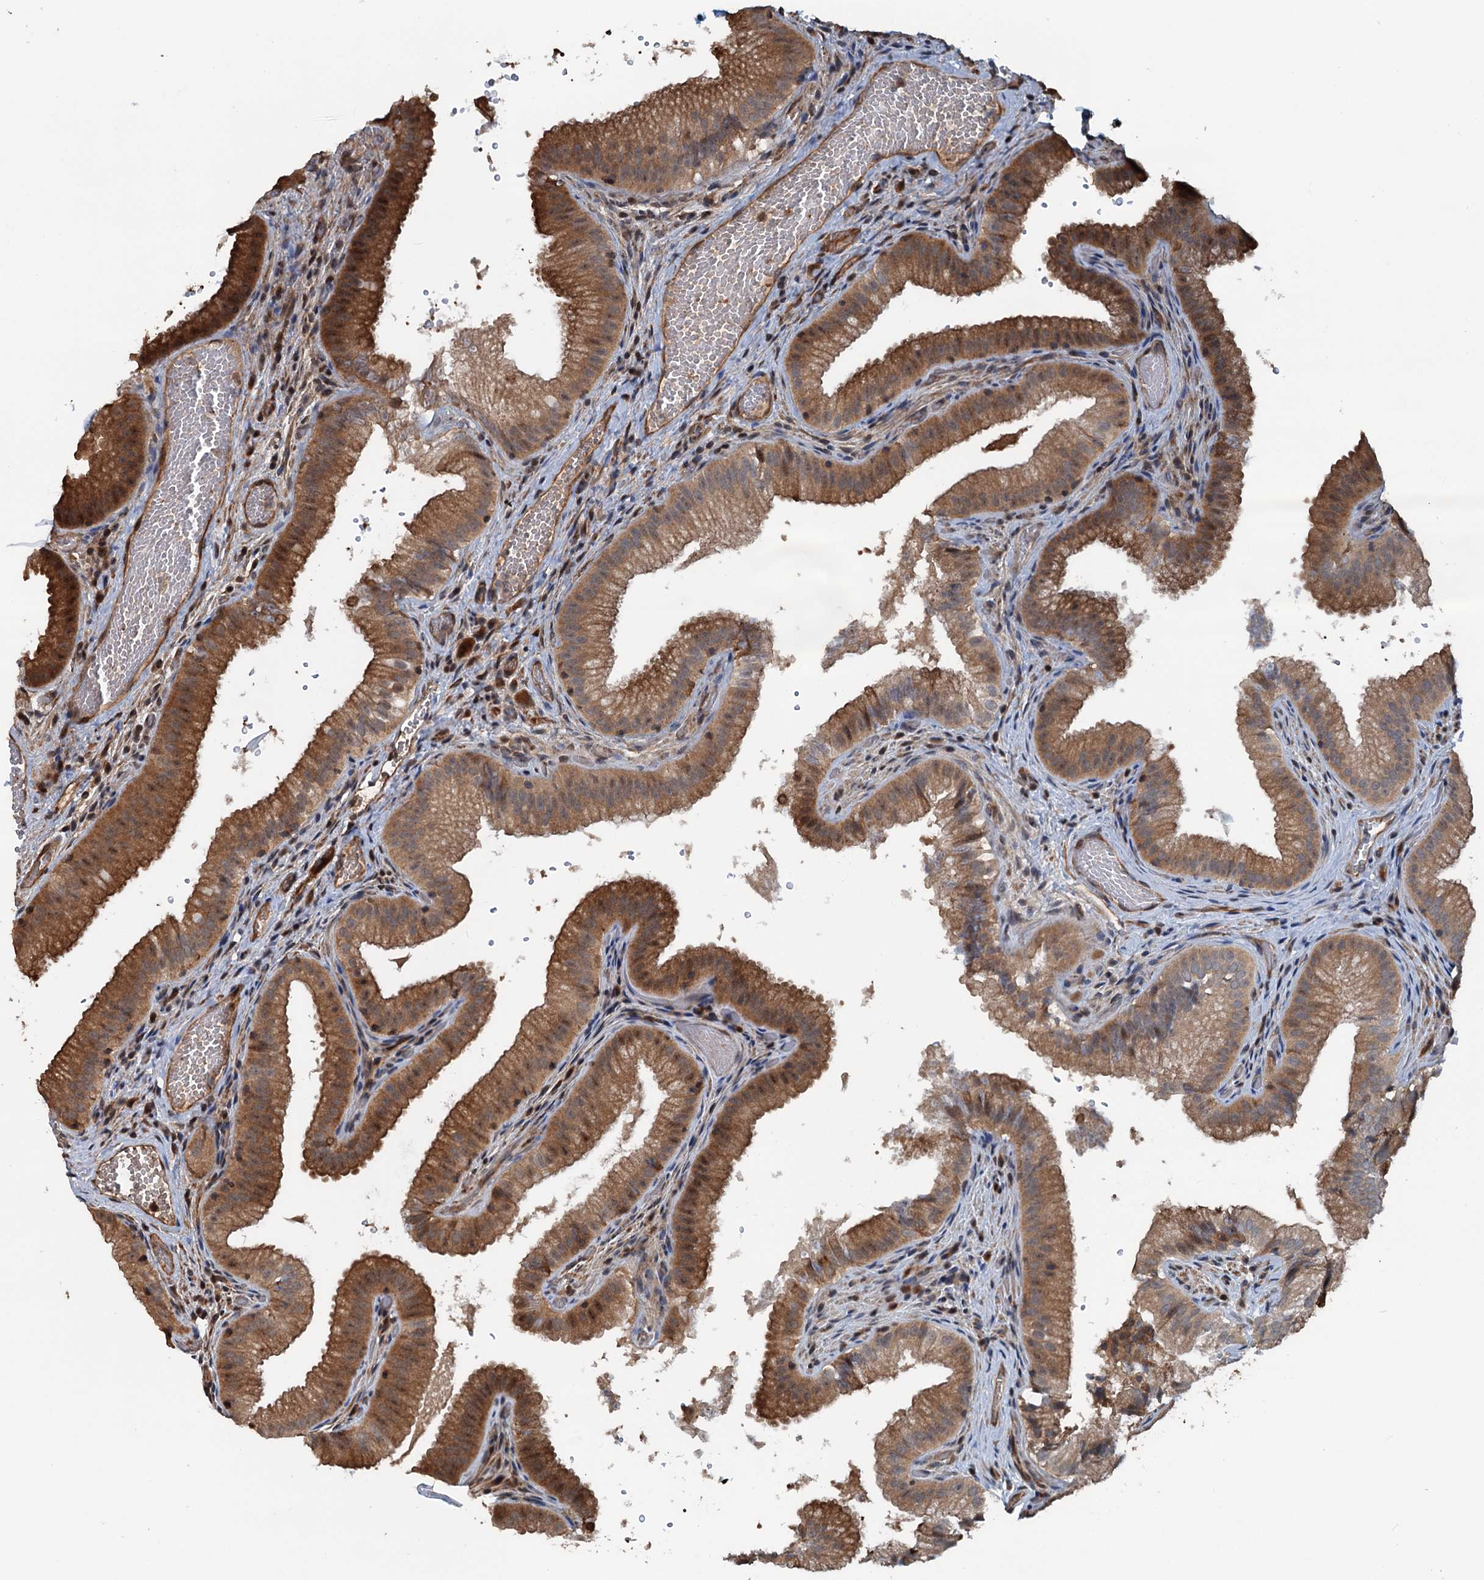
{"staining": {"intensity": "strong", "quantity": "25%-75%", "location": "cytoplasmic/membranous"}, "tissue": "gallbladder", "cell_type": "Glandular cells", "image_type": "normal", "snomed": [{"axis": "morphology", "description": "Normal tissue, NOS"}, {"axis": "topography", "description": "Gallbladder"}], "caption": "Immunohistochemistry micrograph of normal gallbladder stained for a protein (brown), which demonstrates high levels of strong cytoplasmic/membranous staining in about 25%-75% of glandular cells.", "gene": "TEDC1", "patient": {"sex": "female", "age": 30}}